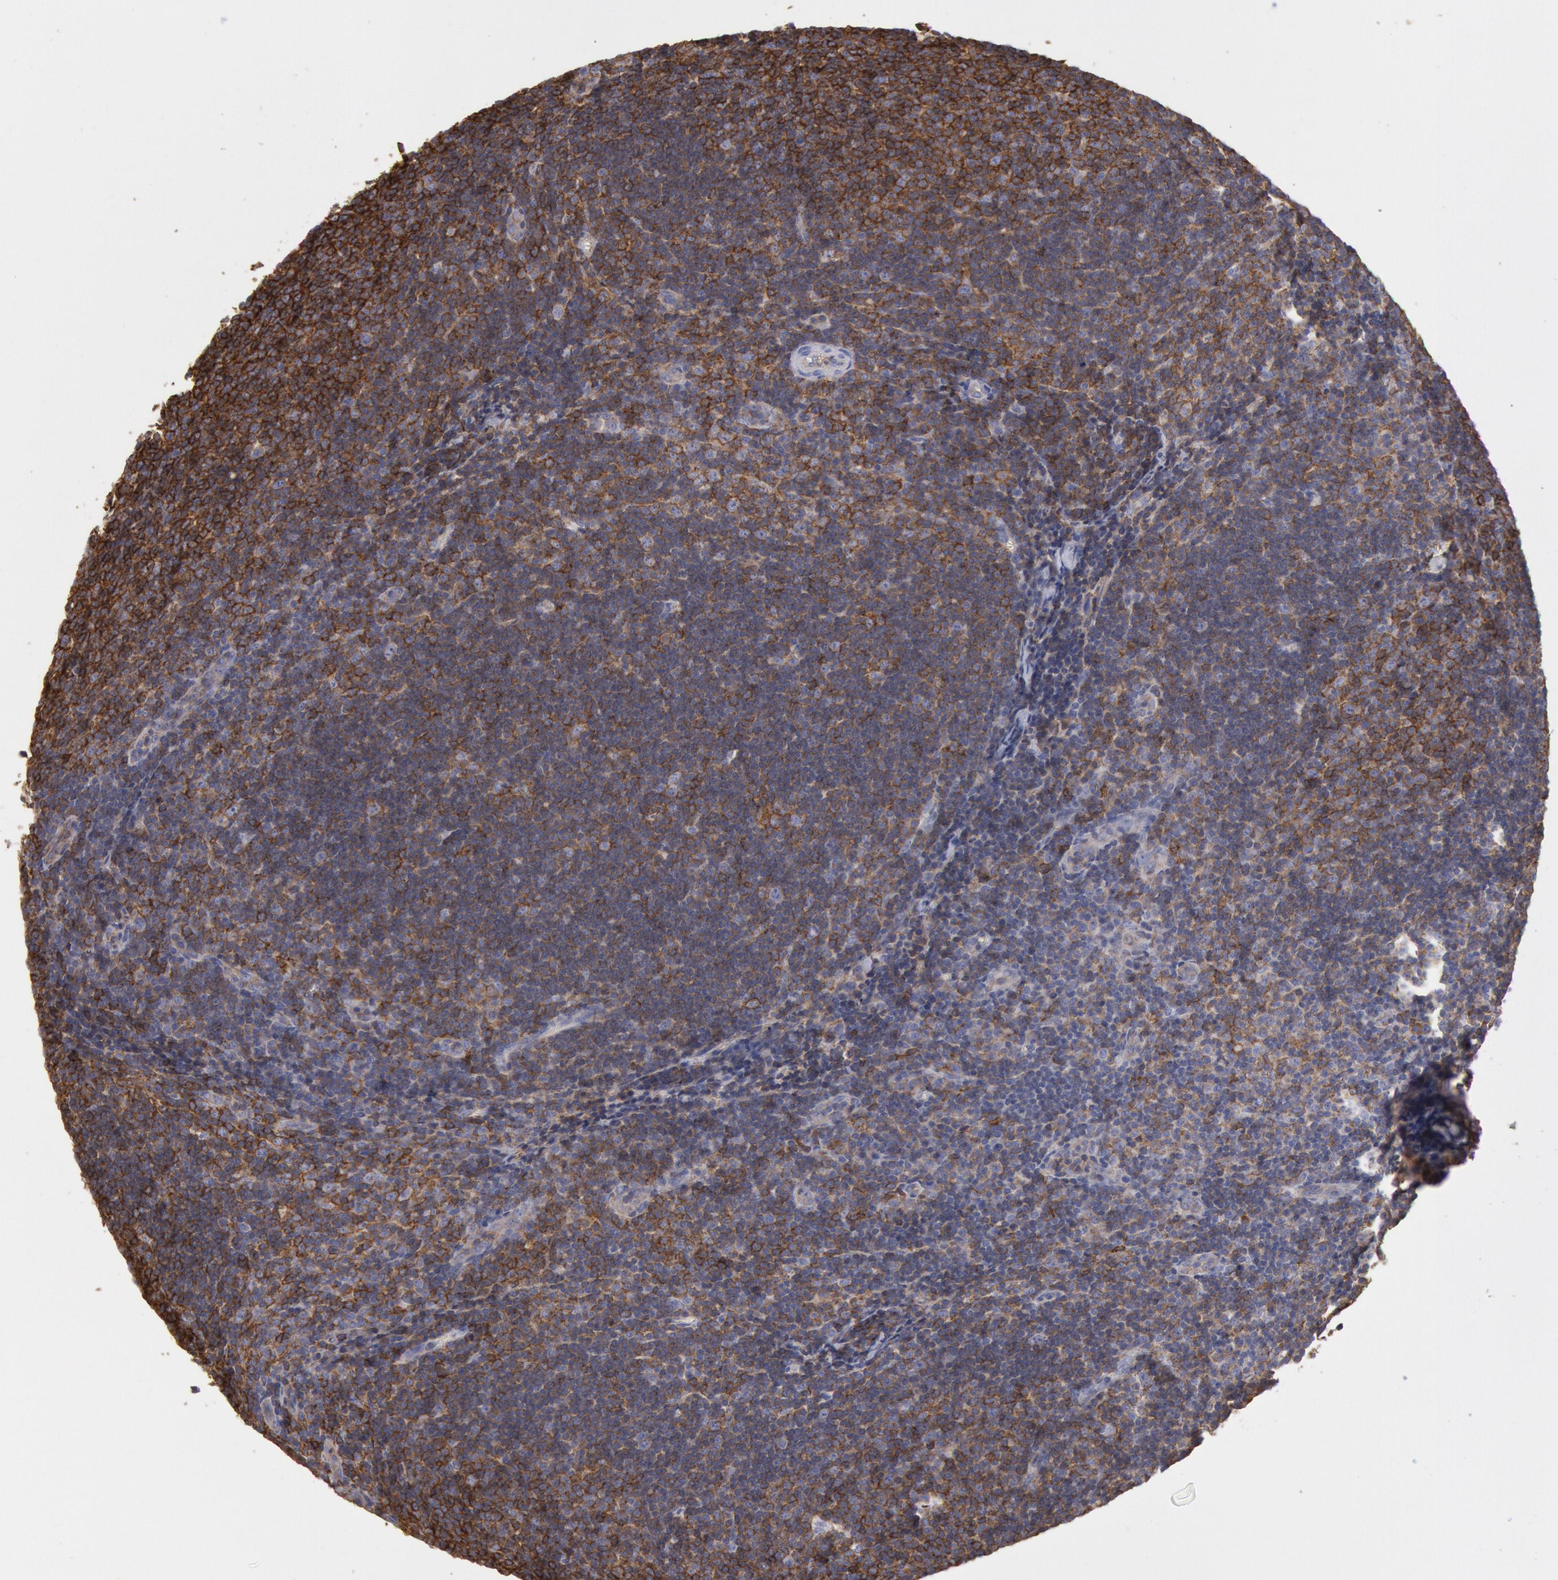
{"staining": {"intensity": "strong", "quantity": ">75%", "location": "cytoplasmic/membranous"}, "tissue": "lymphoma", "cell_type": "Tumor cells", "image_type": "cancer", "snomed": [{"axis": "morphology", "description": "Malignant lymphoma, non-Hodgkin's type, Low grade"}, {"axis": "topography", "description": "Lymph node"}], "caption": "An IHC image of tumor tissue is shown. Protein staining in brown shows strong cytoplasmic/membranous positivity in low-grade malignant lymphoma, non-Hodgkin's type within tumor cells.", "gene": "SNAP23", "patient": {"sex": "male", "age": 49}}